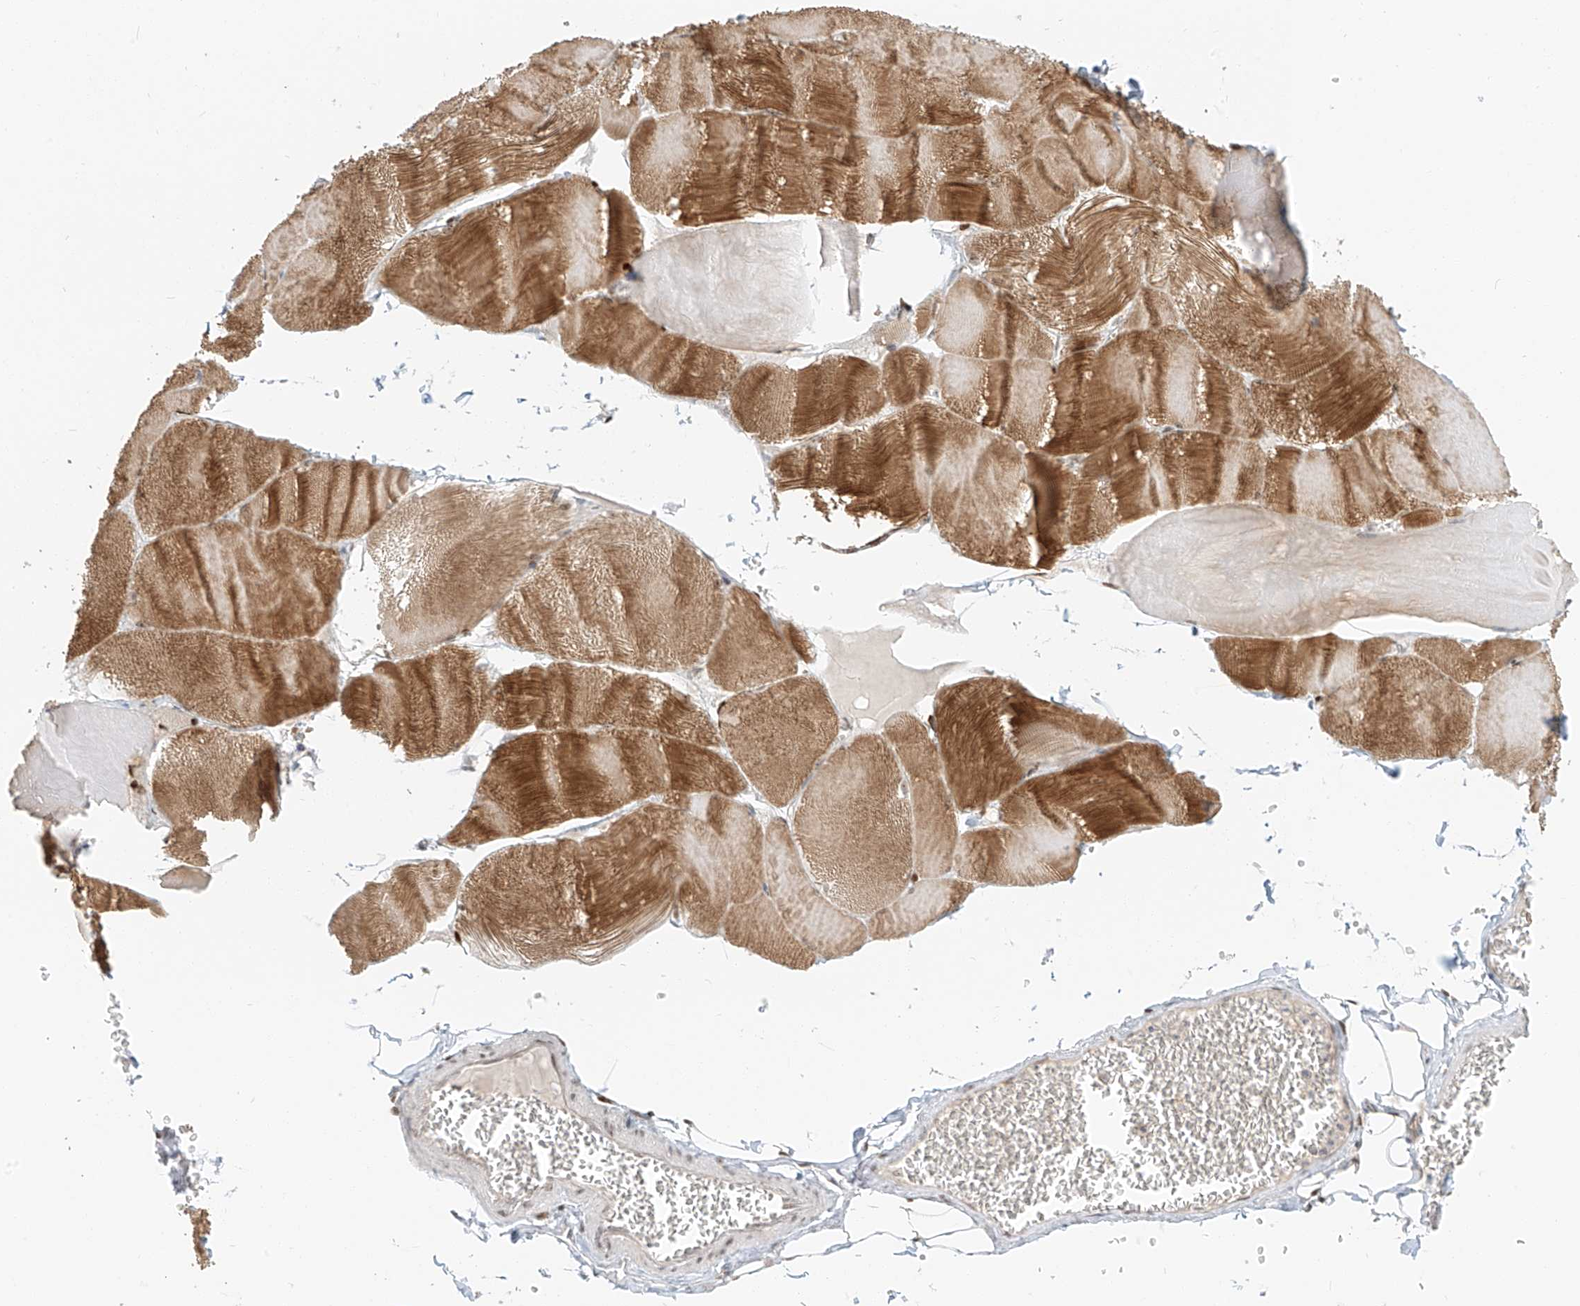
{"staining": {"intensity": "moderate", "quantity": "25%-75%", "location": "cytoplasmic/membranous"}, "tissue": "skeletal muscle", "cell_type": "Myocytes", "image_type": "normal", "snomed": [{"axis": "morphology", "description": "Normal tissue, NOS"}, {"axis": "morphology", "description": "Basal cell carcinoma"}, {"axis": "topography", "description": "Skeletal muscle"}], "caption": "A micrograph of skeletal muscle stained for a protein exhibits moderate cytoplasmic/membranous brown staining in myocytes.", "gene": "ZNF774", "patient": {"sex": "female", "age": 64}}